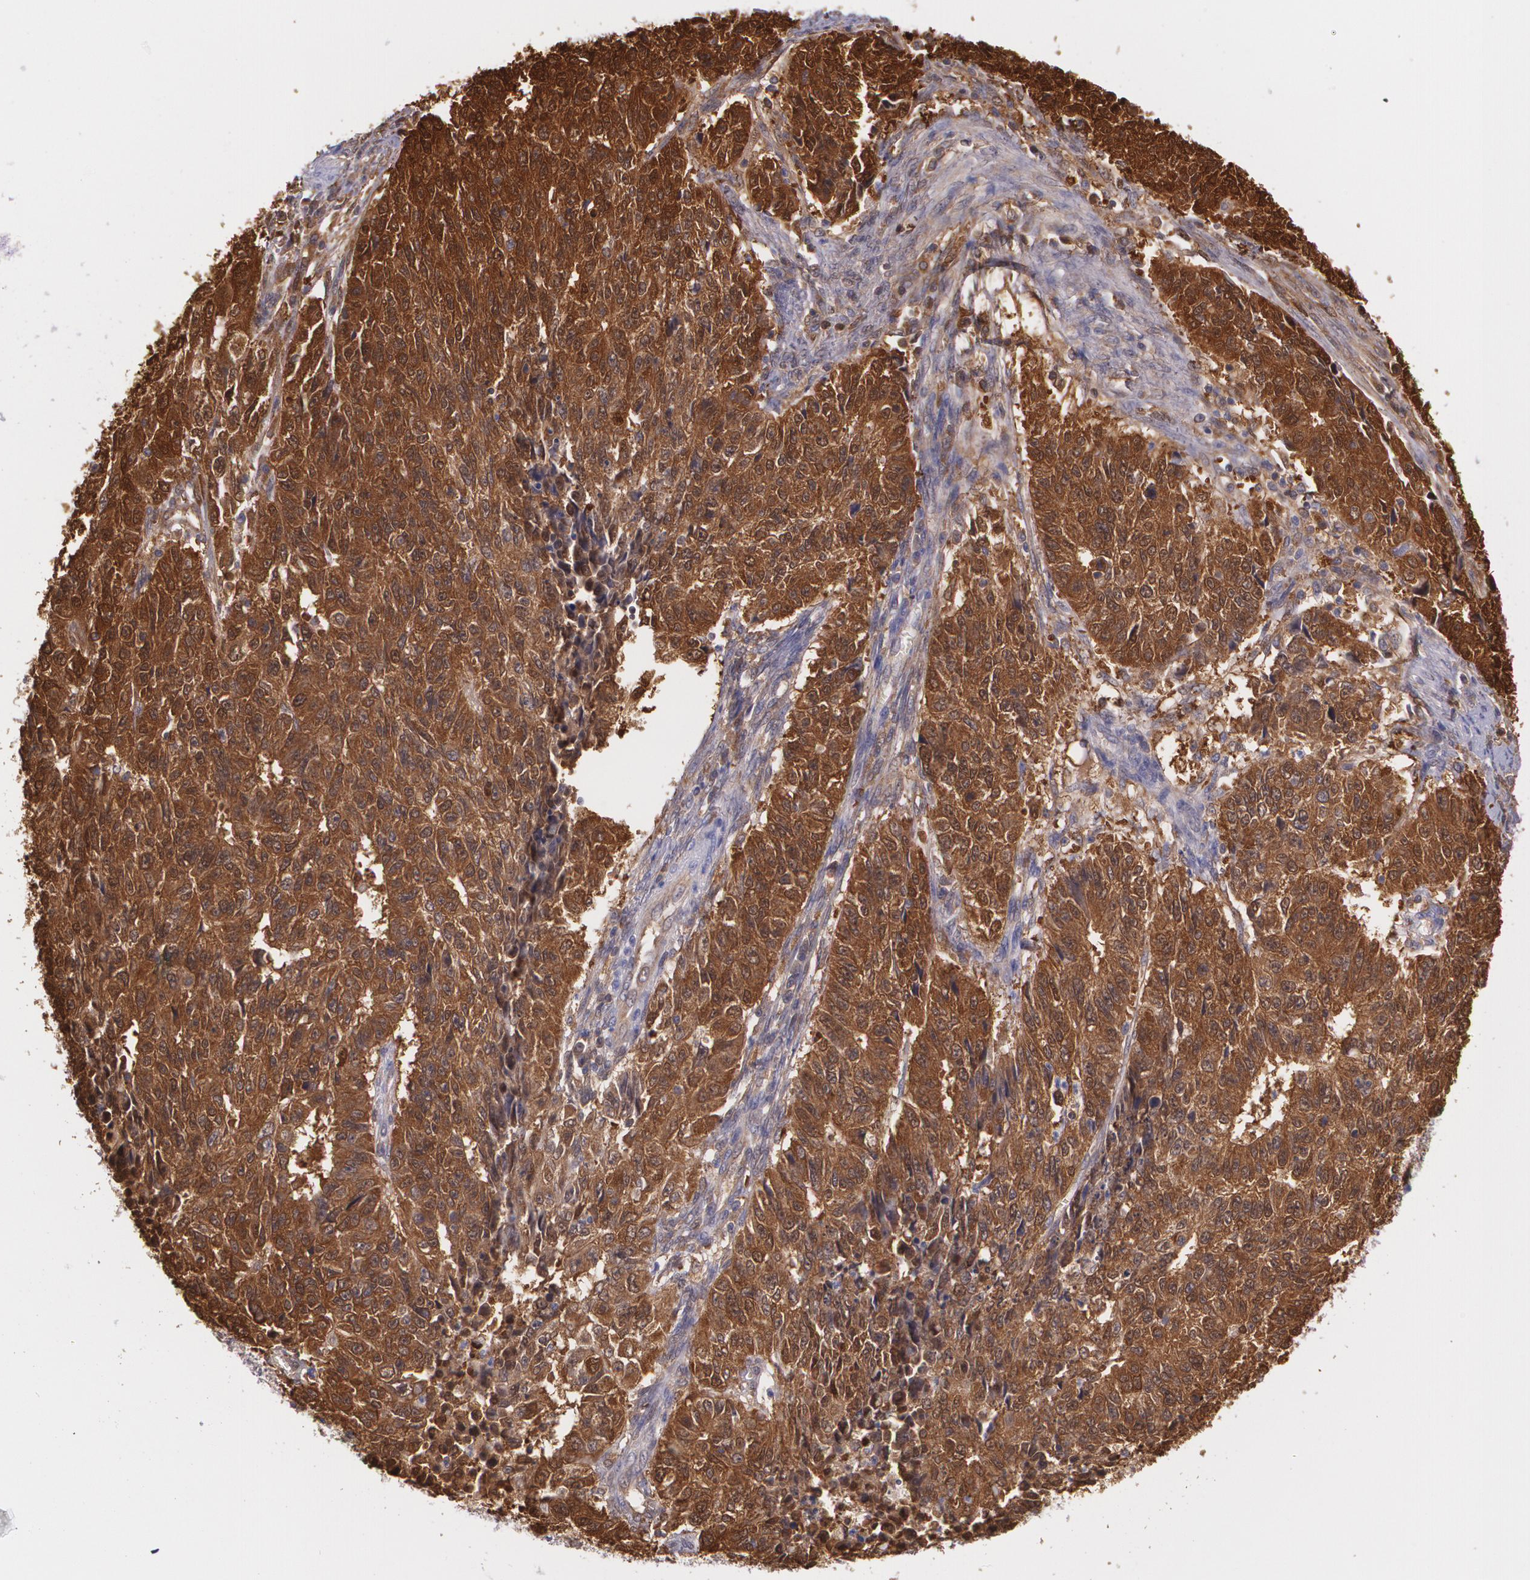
{"staining": {"intensity": "strong", "quantity": ">75%", "location": "cytoplasmic/membranous,nuclear"}, "tissue": "endometrial cancer", "cell_type": "Tumor cells", "image_type": "cancer", "snomed": [{"axis": "morphology", "description": "Adenocarcinoma, NOS"}, {"axis": "topography", "description": "Endometrium"}], "caption": "Protein expression by IHC shows strong cytoplasmic/membranous and nuclear positivity in about >75% of tumor cells in endometrial cancer.", "gene": "HSPH1", "patient": {"sex": "female", "age": 42}}